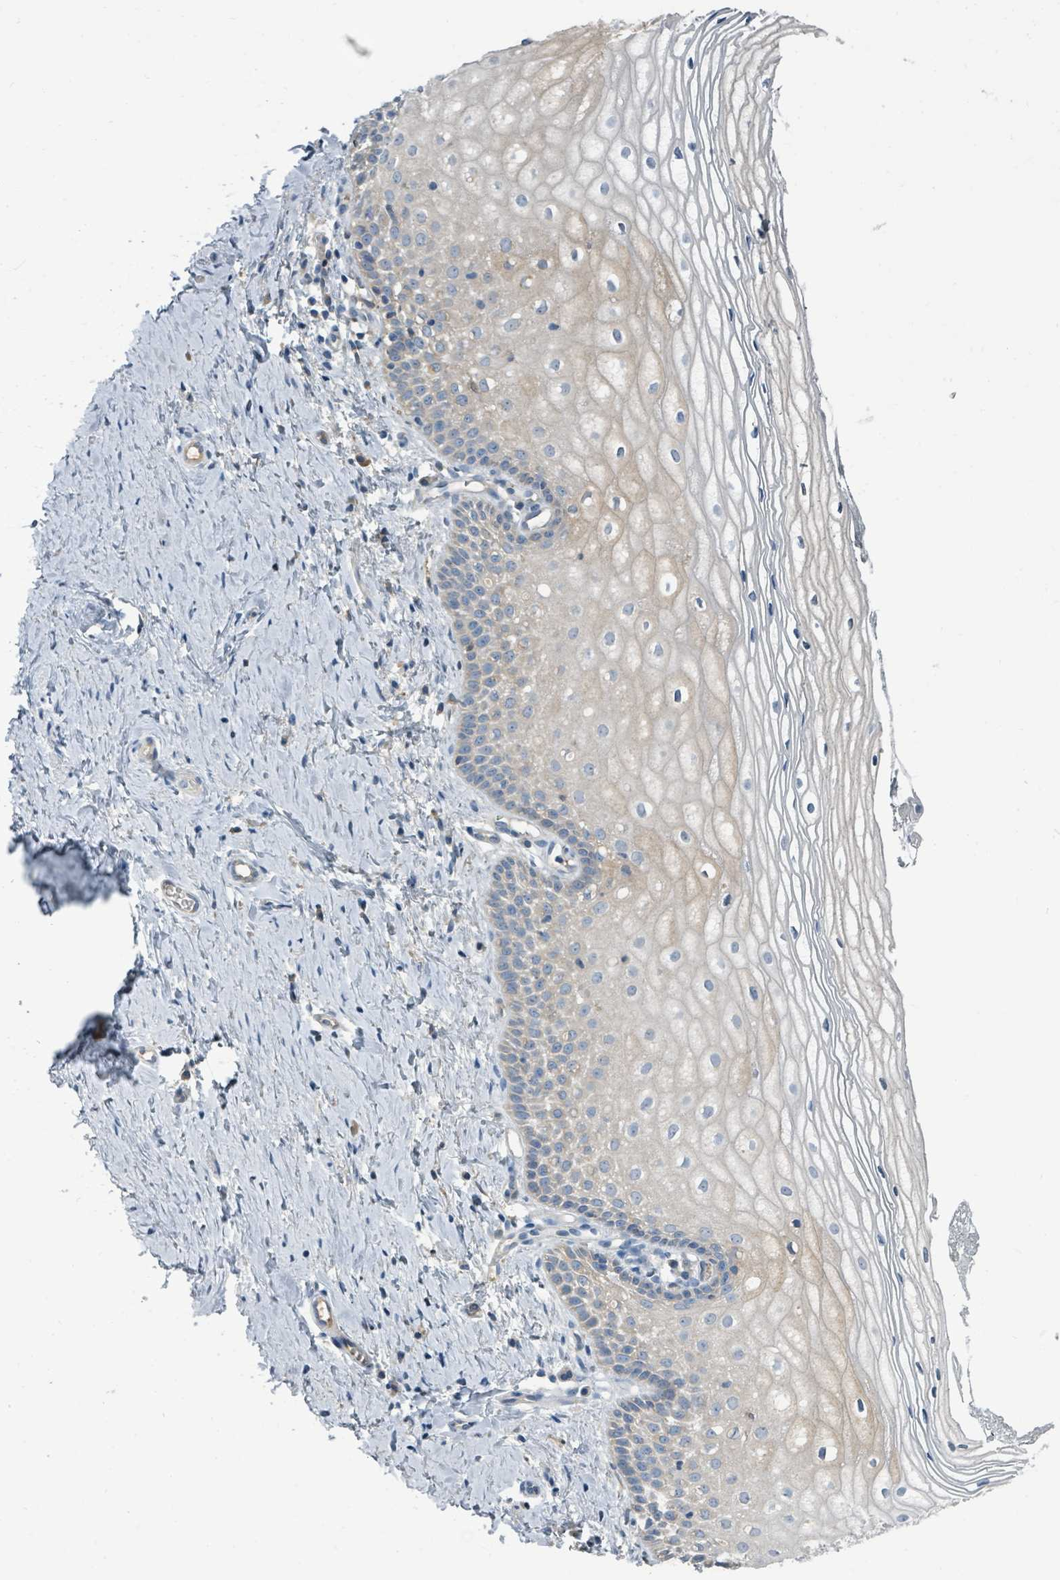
{"staining": {"intensity": "weak", "quantity": "<25%", "location": "cytoplasmic/membranous"}, "tissue": "vagina", "cell_type": "Squamous epithelial cells", "image_type": "normal", "snomed": [{"axis": "morphology", "description": "Normal tissue, NOS"}, {"axis": "topography", "description": "Vagina"}], "caption": "The image shows no significant staining in squamous epithelial cells of vagina. (Immunohistochemistry (ihc), brightfield microscopy, high magnification).", "gene": "SLC25A23", "patient": {"sex": "female", "age": 56}}